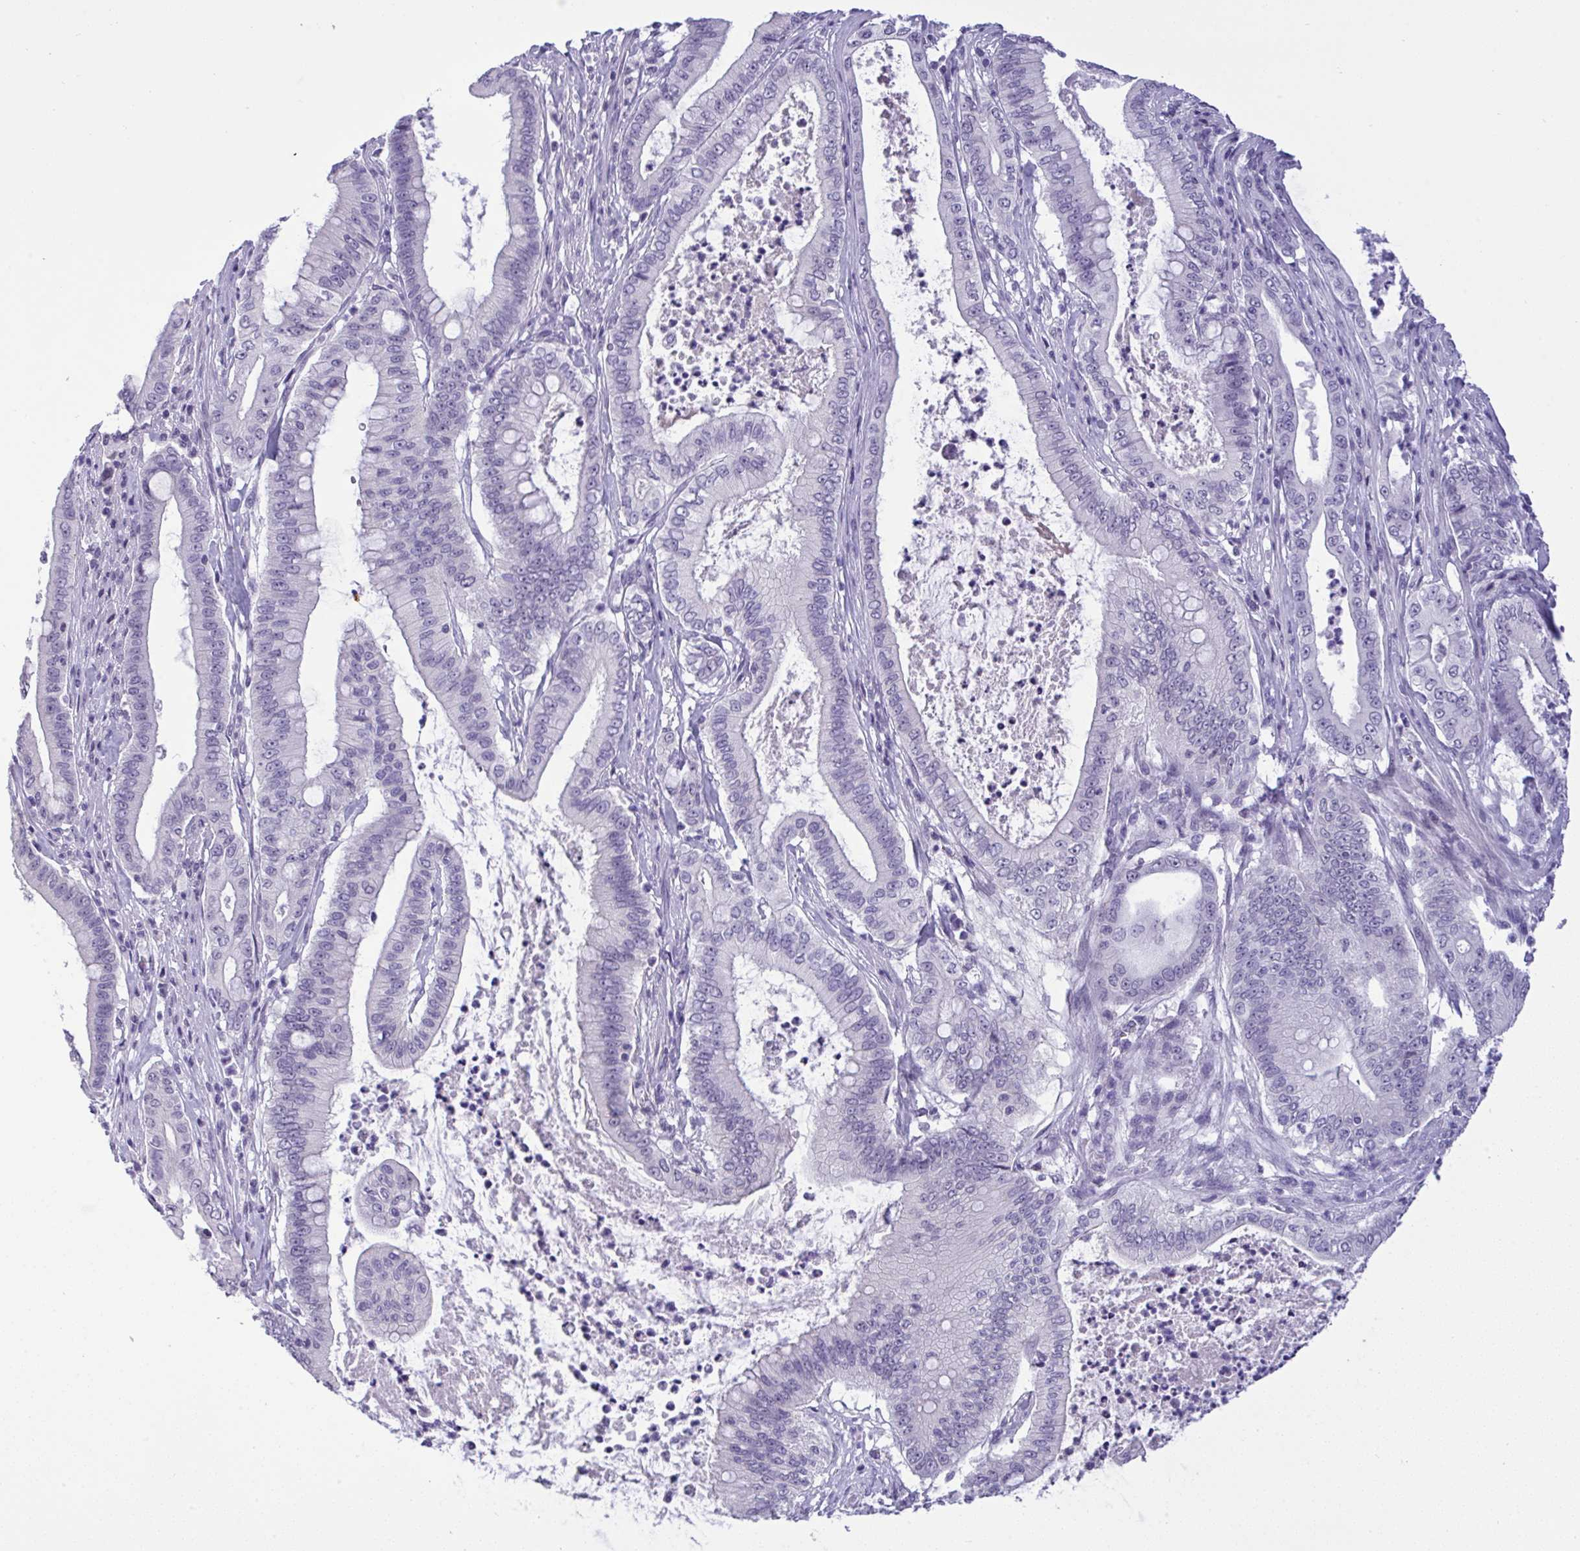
{"staining": {"intensity": "negative", "quantity": "none", "location": "none"}, "tissue": "pancreatic cancer", "cell_type": "Tumor cells", "image_type": "cancer", "snomed": [{"axis": "morphology", "description": "Adenocarcinoma, NOS"}, {"axis": "topography", "description": "Pancreas"}], "caption": "DAB immunohistochemical staining of pancreatic cancer (adenocarcinoma) exhibits no significant positivity in tumor cells.", "gene": "YBX2", "patient": {"sex": "male", "age": 71}}